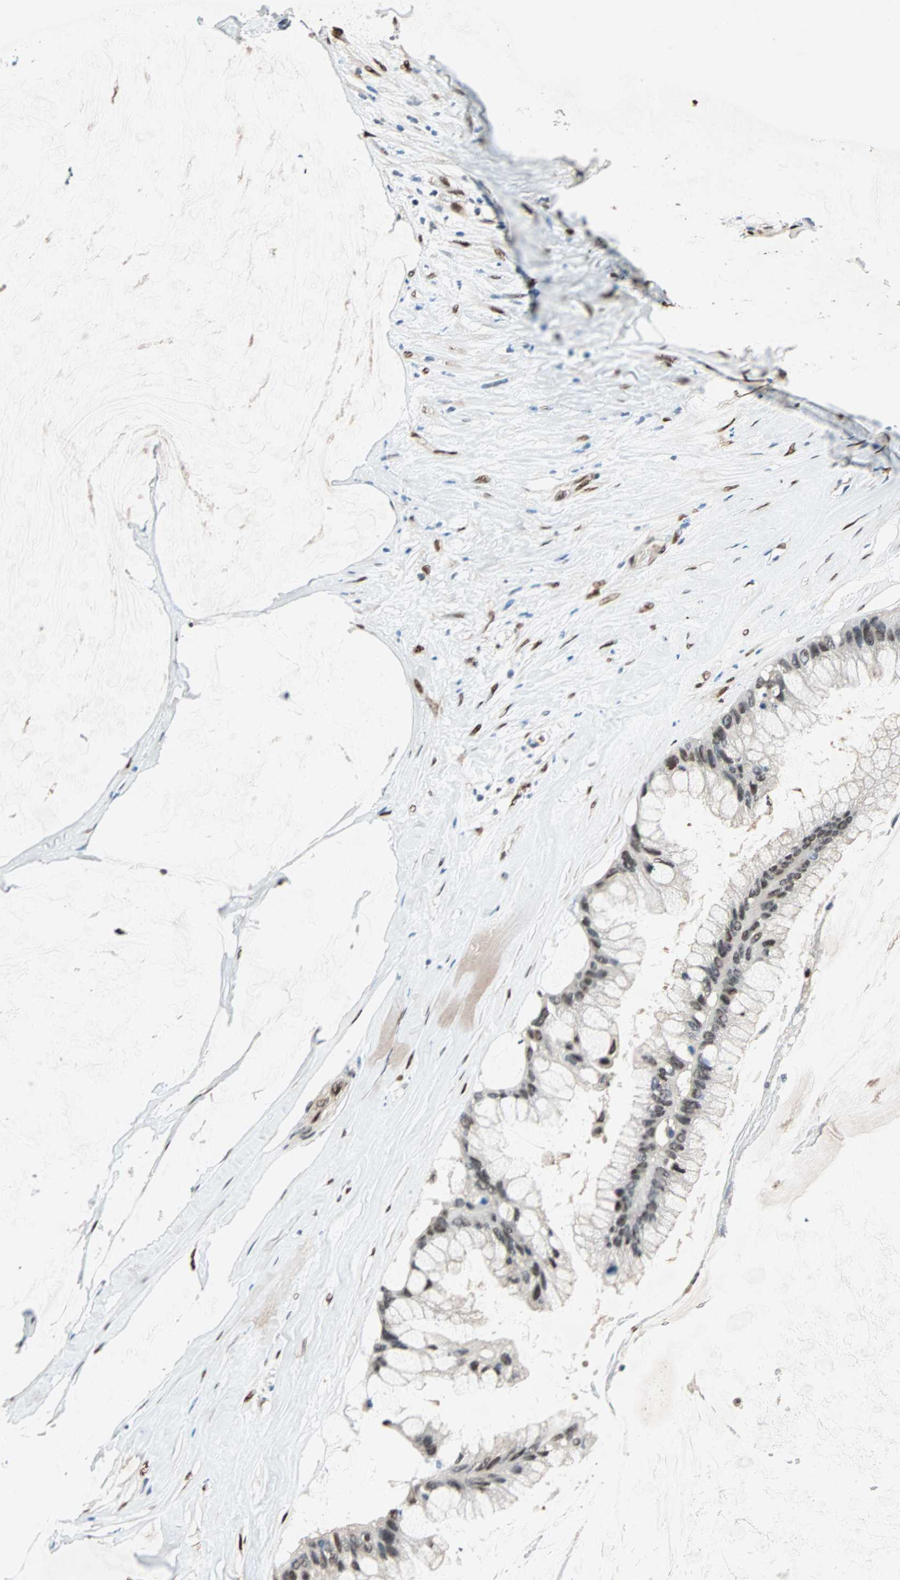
{"staining": {"intensity": "moderate", "quantity": ">75%", "location": "nuclear"}, "tissue": "ovarian cancer", "cell_type": "Tumor cells", "image_type": "cancer", "snomed": [{"axis": "morphology", "description": "Cystadenocarcinoma, mucinous, NOS"}, {"axis": "topography", "description": "Ovary"}], "caption": "This micrograph shows mucinous cystadenocarcinoma (ovarian) stained with immunohistochemistry to label a protein in brown. The nuclear of tumor cells show moderate positivity for the protein. Nuclei are counter-stained blue.", "gene": "WWTR1", "patient": {"sex": "female", "age": 39}}